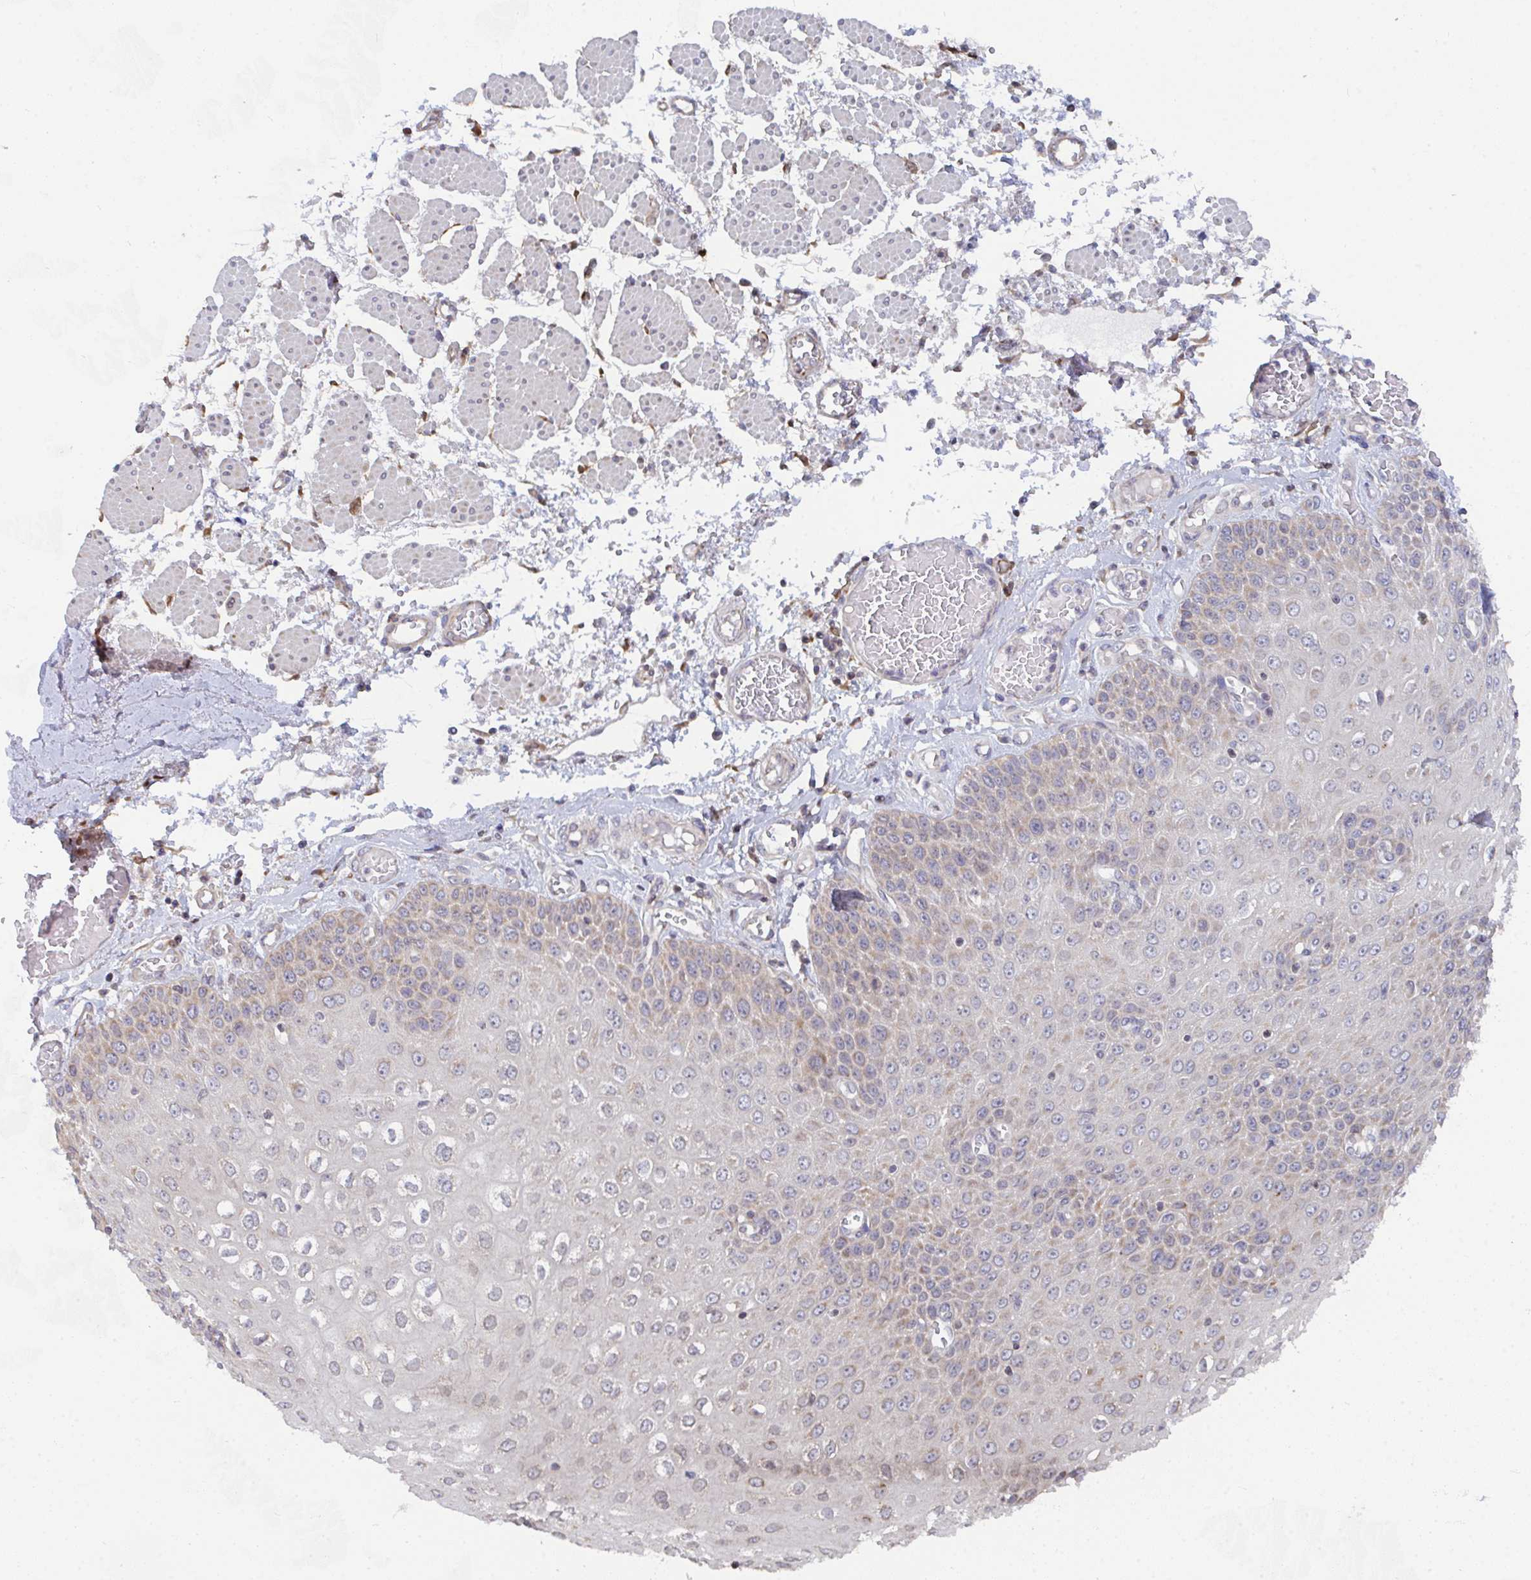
{"staining": {"intensity": "moderate", "quantity": ">75%", "location": "cytoplasmic/membranous"}, "tissue": "esophagus", "cell_type": "Squamous epithelial cells", "image_type": "normal", "snomed": [{"axis": "morphology", "description": "Normal tissue, NOS"}, {"axis": "morphology", "description": "Adenocarcinoma, NOS"}, {"axis": "topography", "description": "Esophagus"}], "caption": "Approximately >75% of squamous epithelial cells in unremarkable human esophagus exhibit moderate cytoplasmic/membranous protein staining as visualized by brown immunohistochemical staining.", "gene": "EIF1AD", "patient": {"sex": "male", "age": 81}}